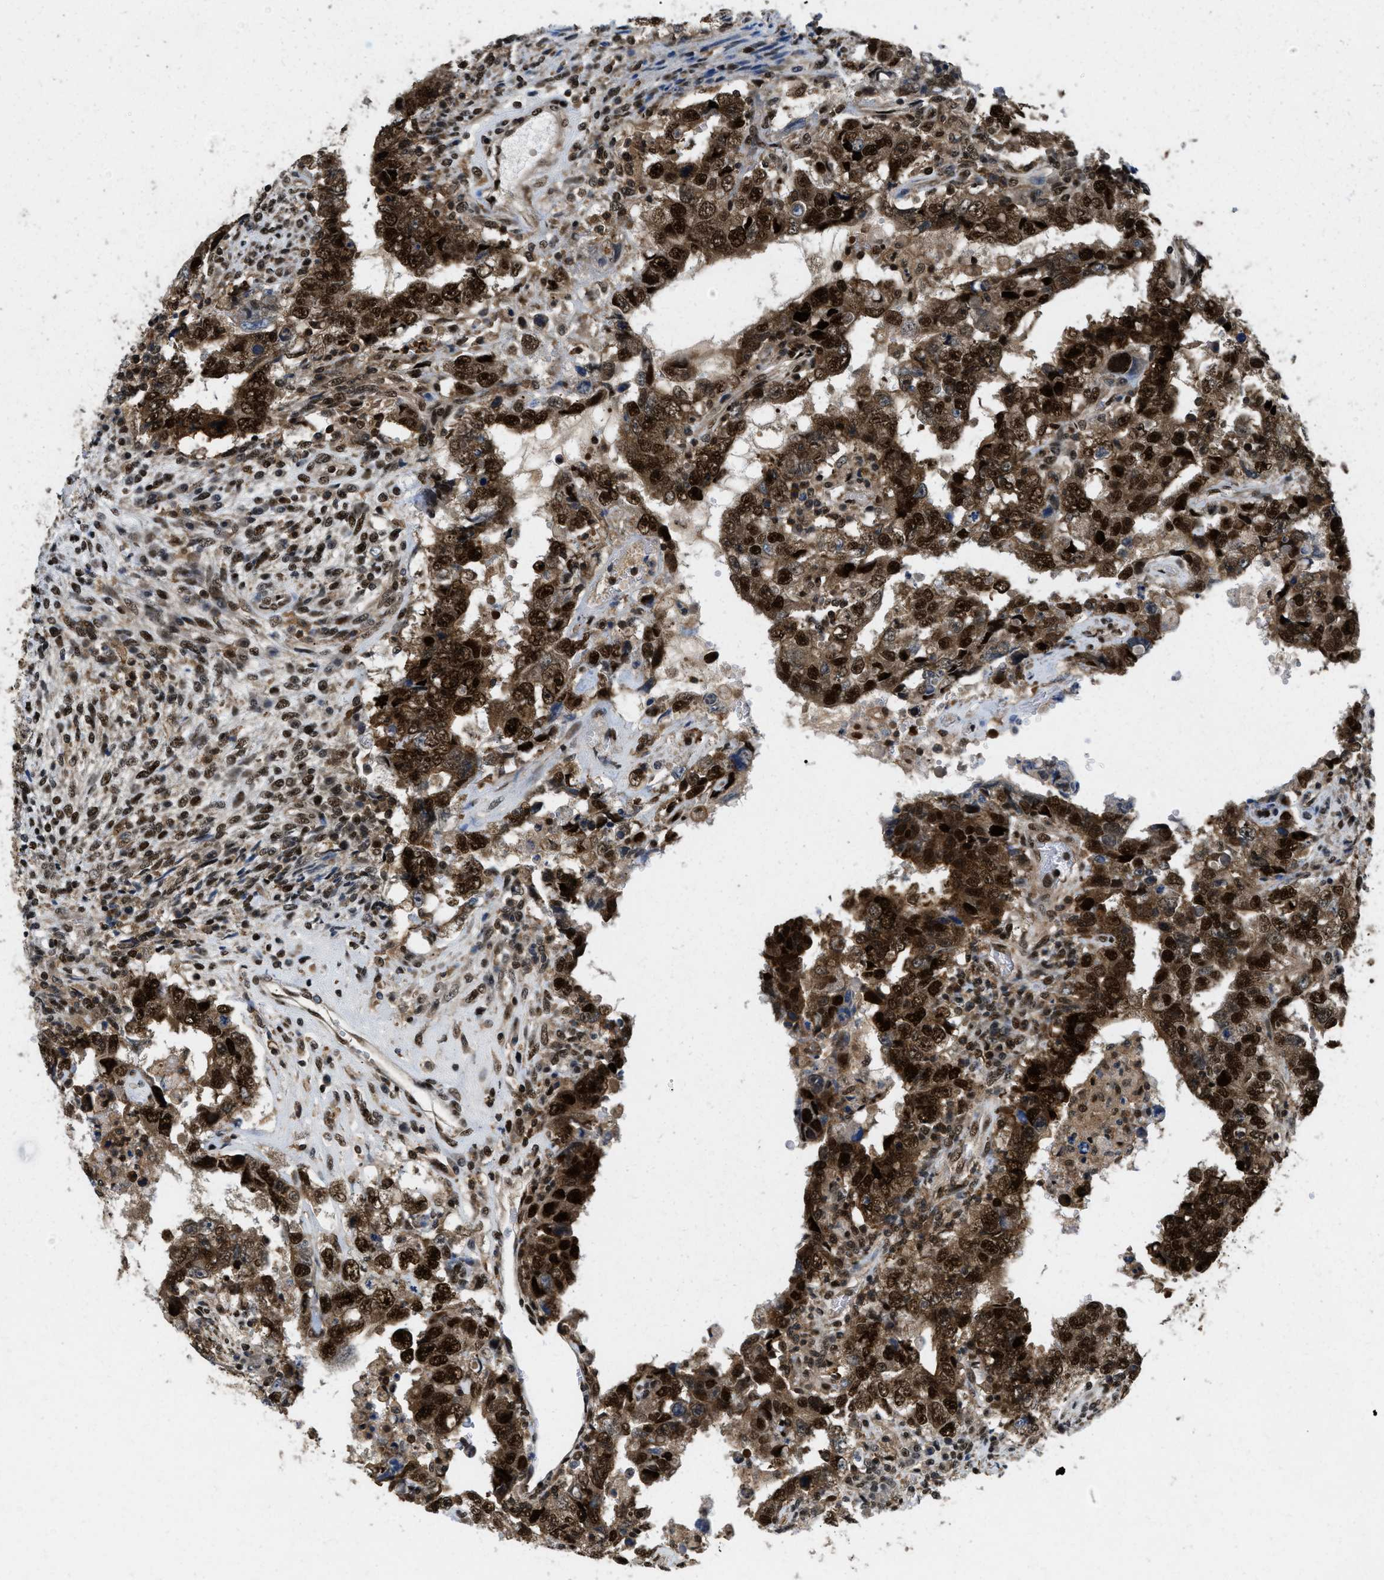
{"staining": {"intensity": "strong", "quantity": ">75%", "location": "cytoplasmic/membranous,nuclear"}, "tissue": "testis cancer", "cell_type": "Tumor cells", "image_type": "cancer", "snomed": [{"axis": "morphology", "description": "Carcinoma, Embryonal, NOS"}, {"axis": "topography", "description": "Testis"}], "caption": "Immunohistochemistry (IHC) of human testis cancer demonstrates high levels of strong cytoplasmic/membranous and nuclear positivity in approximately >75% of tumor cells.", "gene": "ATF7IP", "patient": {"sex": "male", "age": 26}}